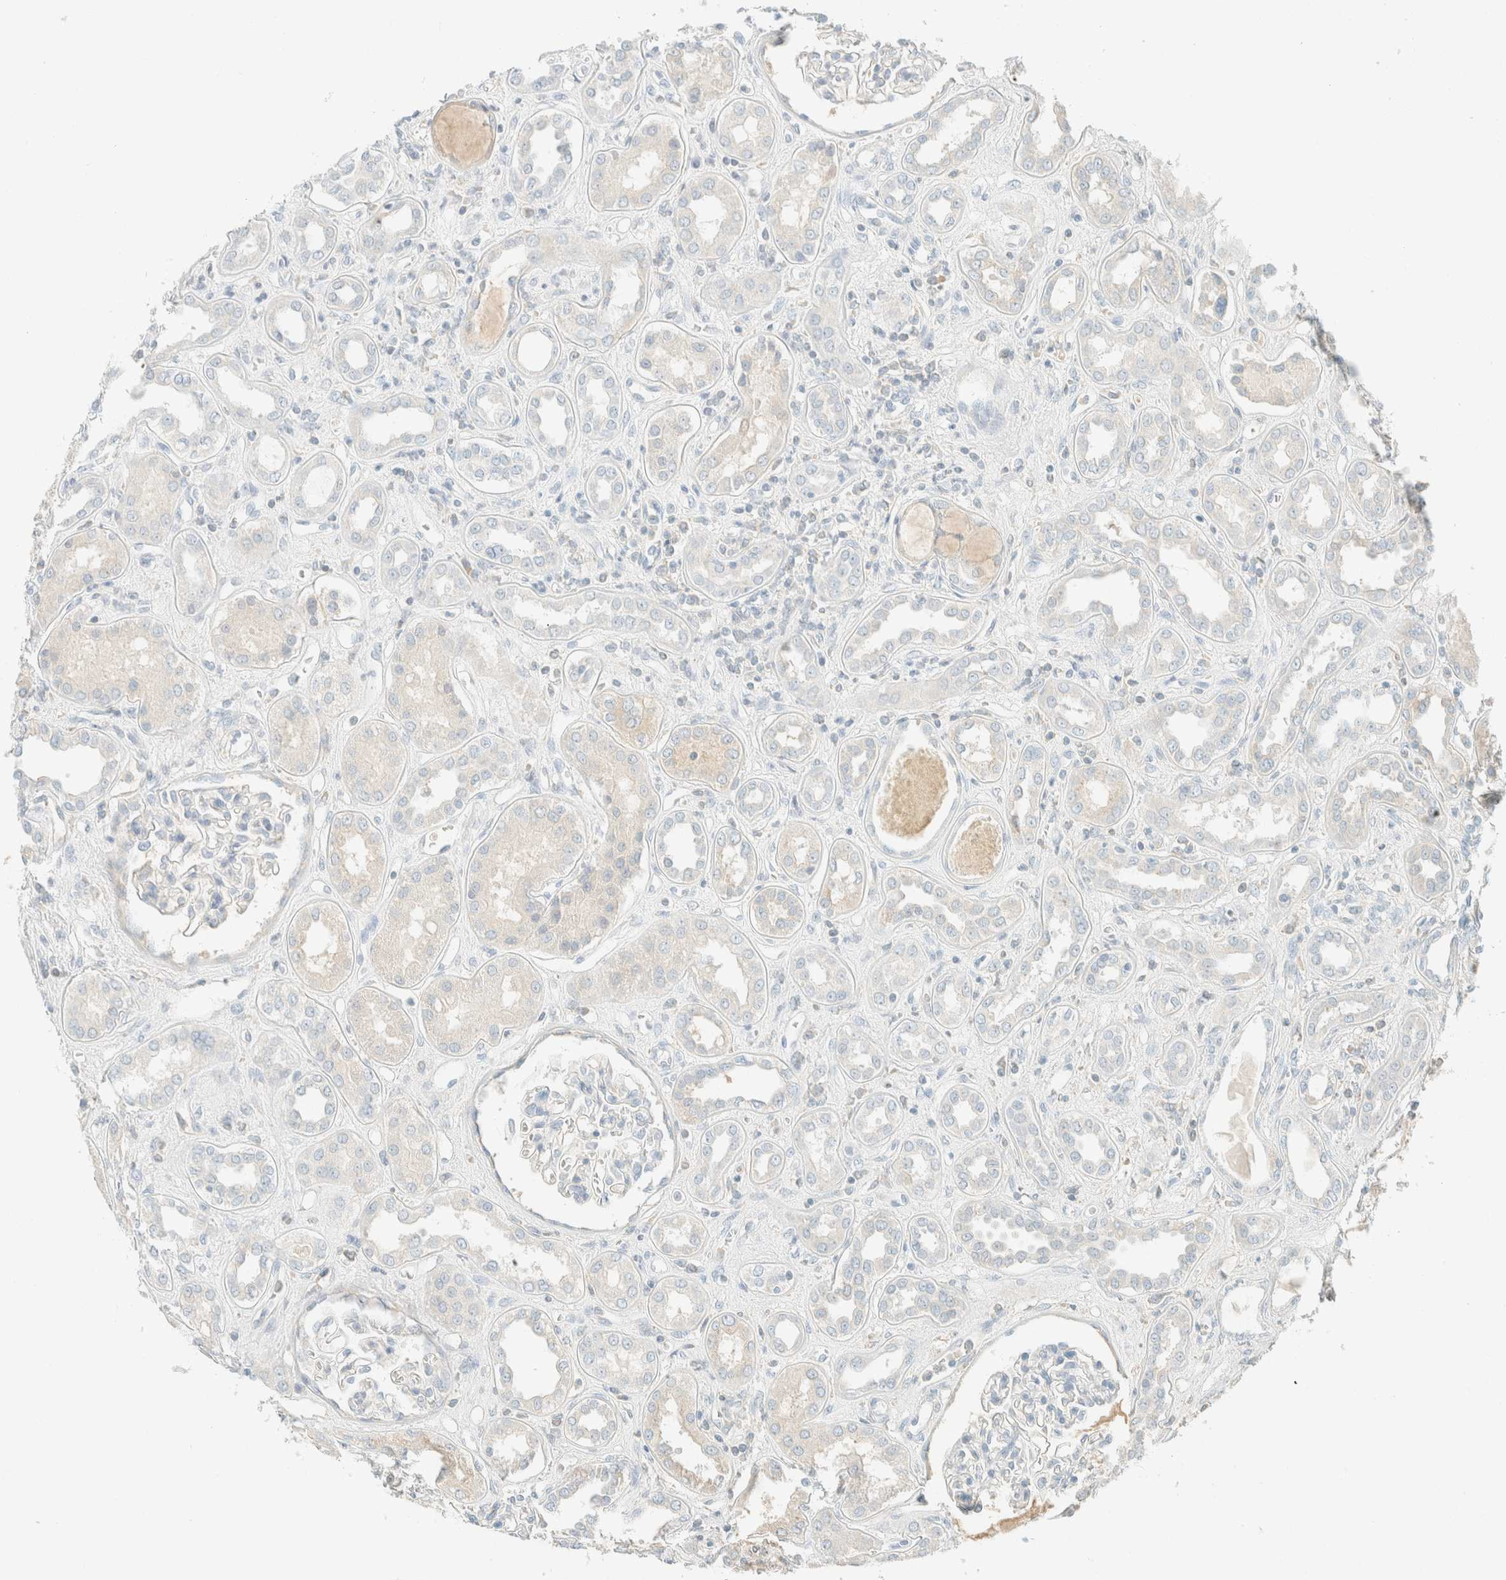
{"staining": {"intensity": "negative", "quantity": "none", "location": "none"}, "tissue": "kidney", "cell_type": "Cells in glomeruli", "image_type": "normal", "snomed": [{"axis": "morphology", "description": "Normal tissue, NOS"}, {"axis": "topography", "description": "Kidney"}], "caption": "Human kidney stained for a protein using IHC shows no positivity in cells in glomeruli.", "gene": "GPA33", "patient": {"sex": "male", "age": 59}}